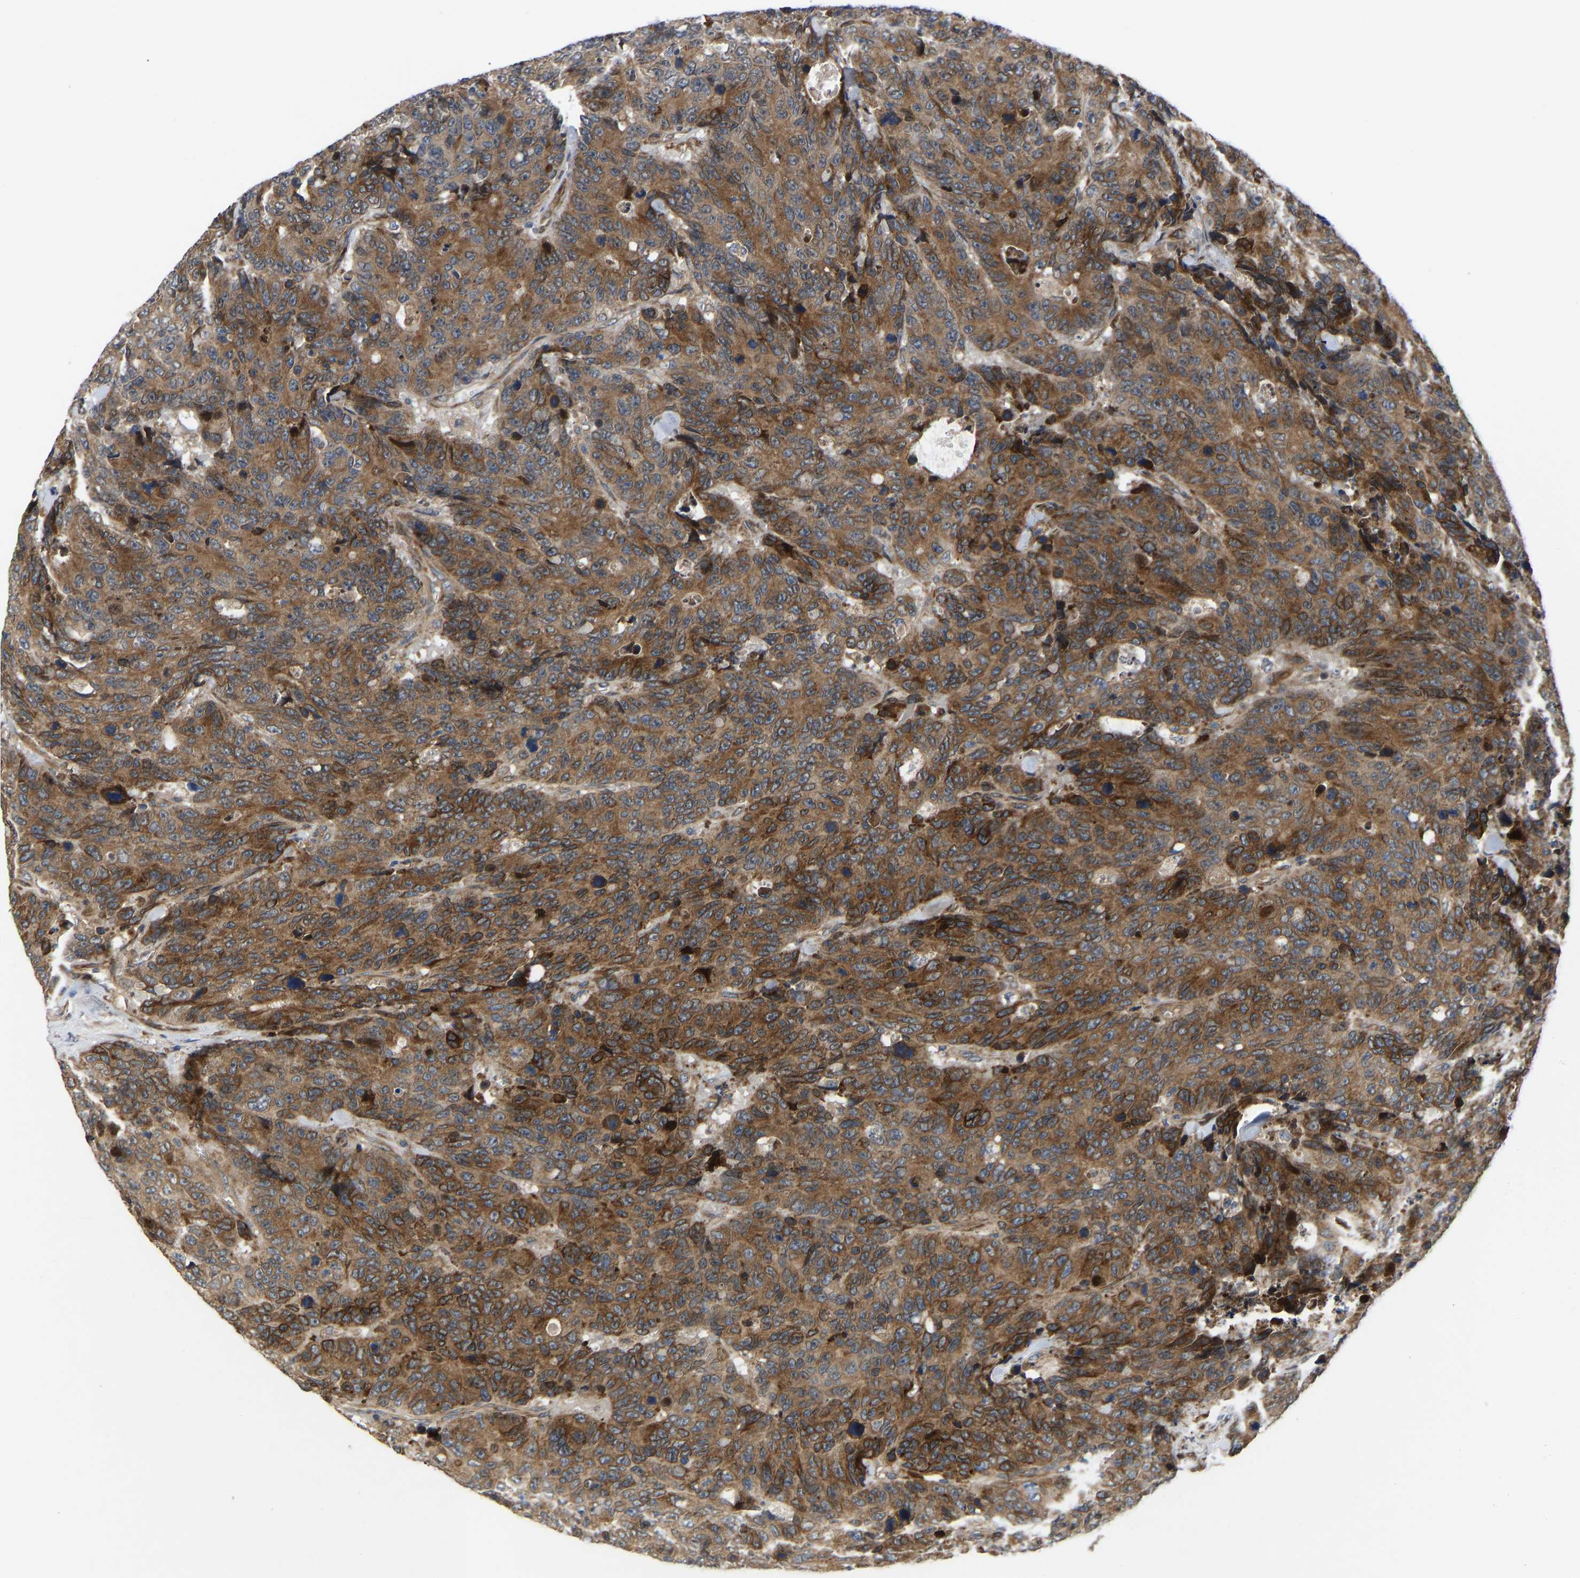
{"staining": {"intensity": "moderate", "quantity": ">75%", "location": "cytoplasmic/membranous"}, "tissue": "colorectal cancer", "cell_type": "Tumor cells", "image_type": "cancer", "snomed": [{"axis": "morphology", "description": "Adenocarcinoma, NOS"}, {"axis": "topography", "description": "Colon"}], "caption": "IHC (DAB (3,3'-diaminobenzidine)) staining of colorectal cancer shows moderate cytoplasmic/membranous protein positivity in approximately >75% of tumor cells.", "gene": "TMEM38B", "patient": {"sex": "female", "age": 86}}